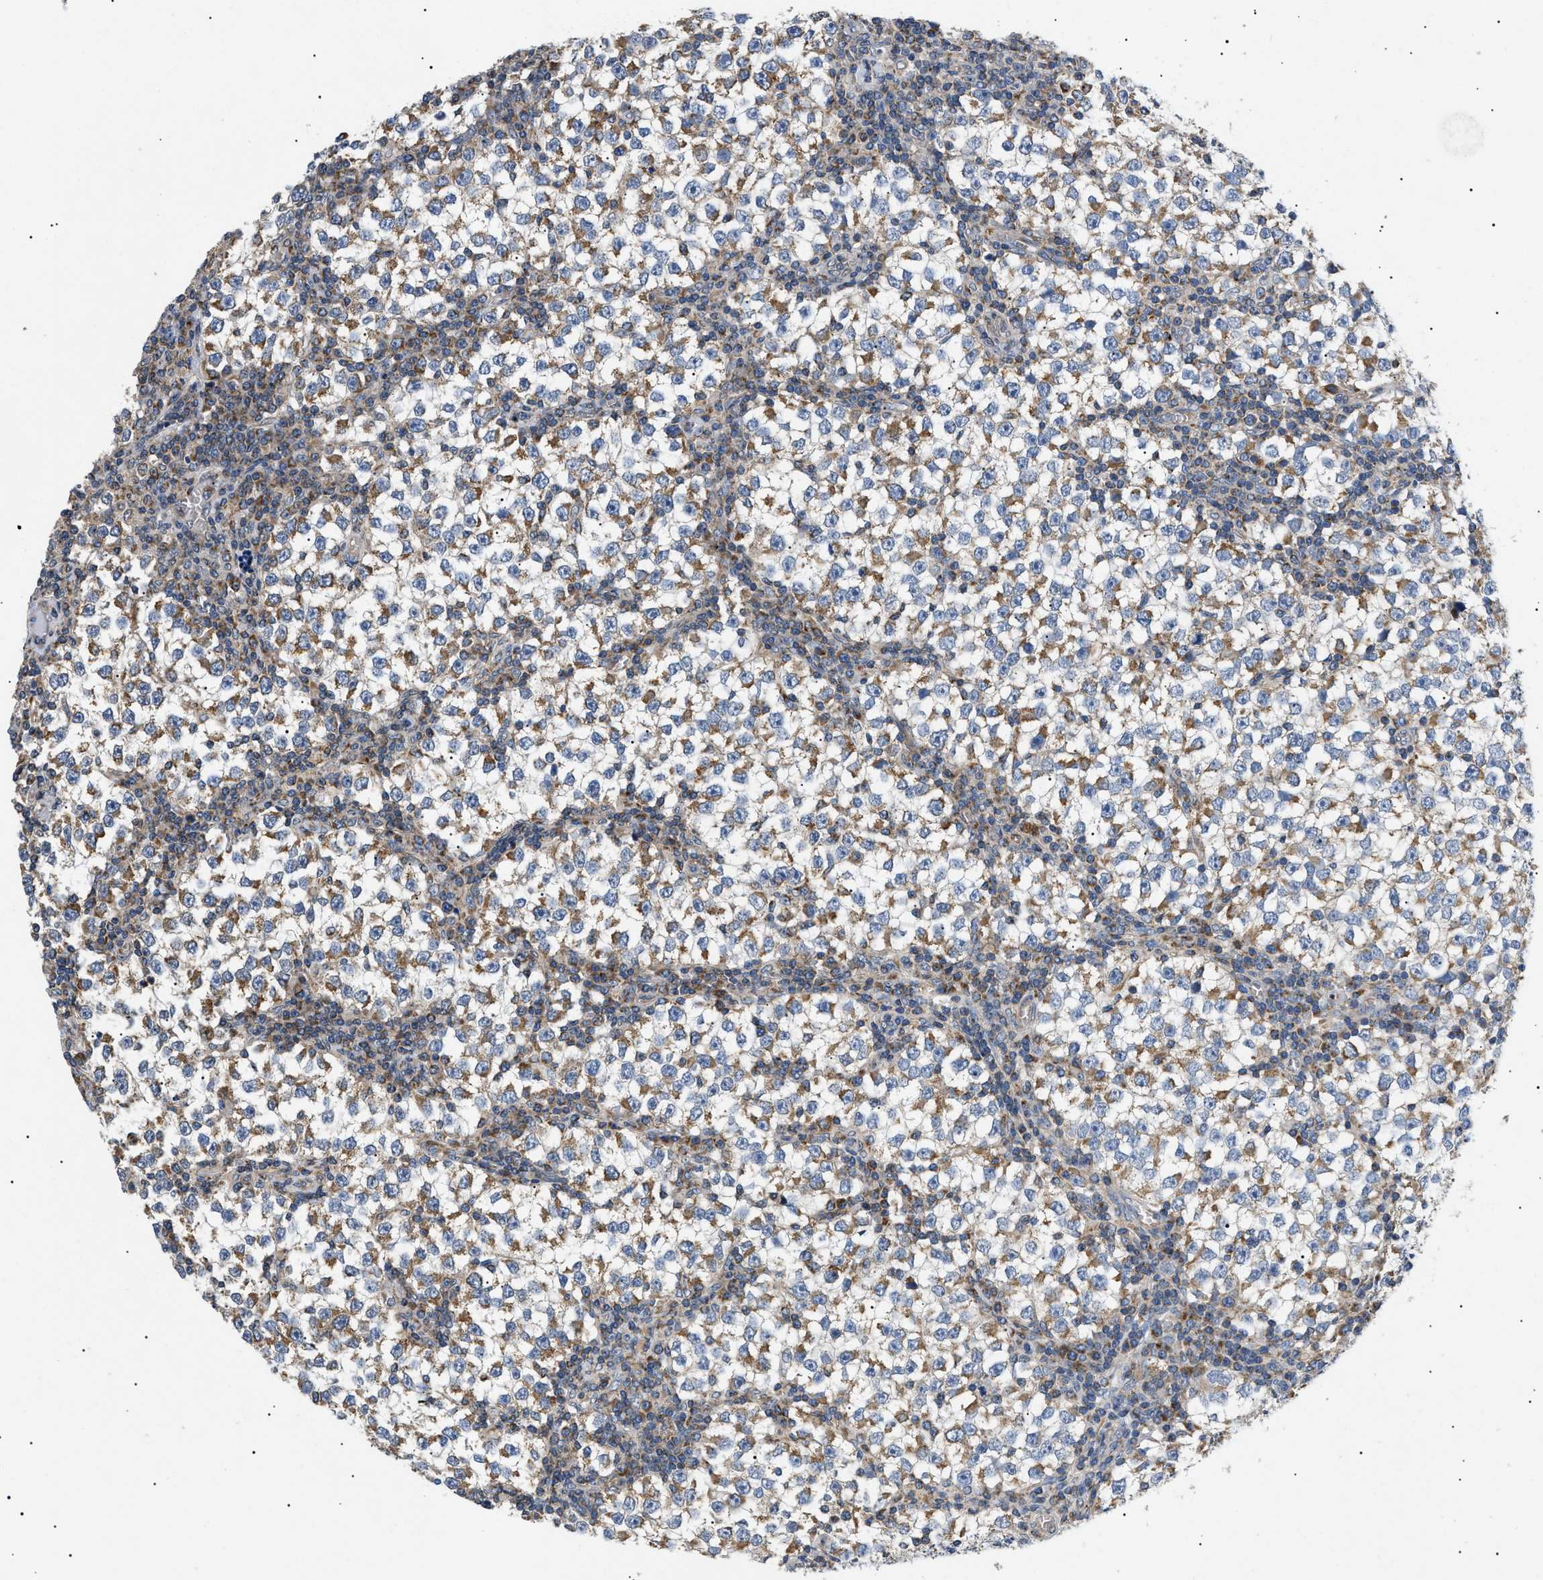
{"staining": {"intensity": "moderate", "quantity": "25%-75%", "location": "cytoplasmic/membranous"}, "tissue": "testis cancer", "cell_type": "Tumor cells", "image_type": "cancer", "snomed": [{"axis": "morphology", "description": "Seminoma, NOS"}, {"axis": "topography", "description": "Testis"}], "caption": "Moderate cytoplasmic/membranous positivity is seen in about 25%-75% of tumor cells in seminoma (testis).", "gene": "TOMM6", "patient": {"sex": "male", "age": 65}}